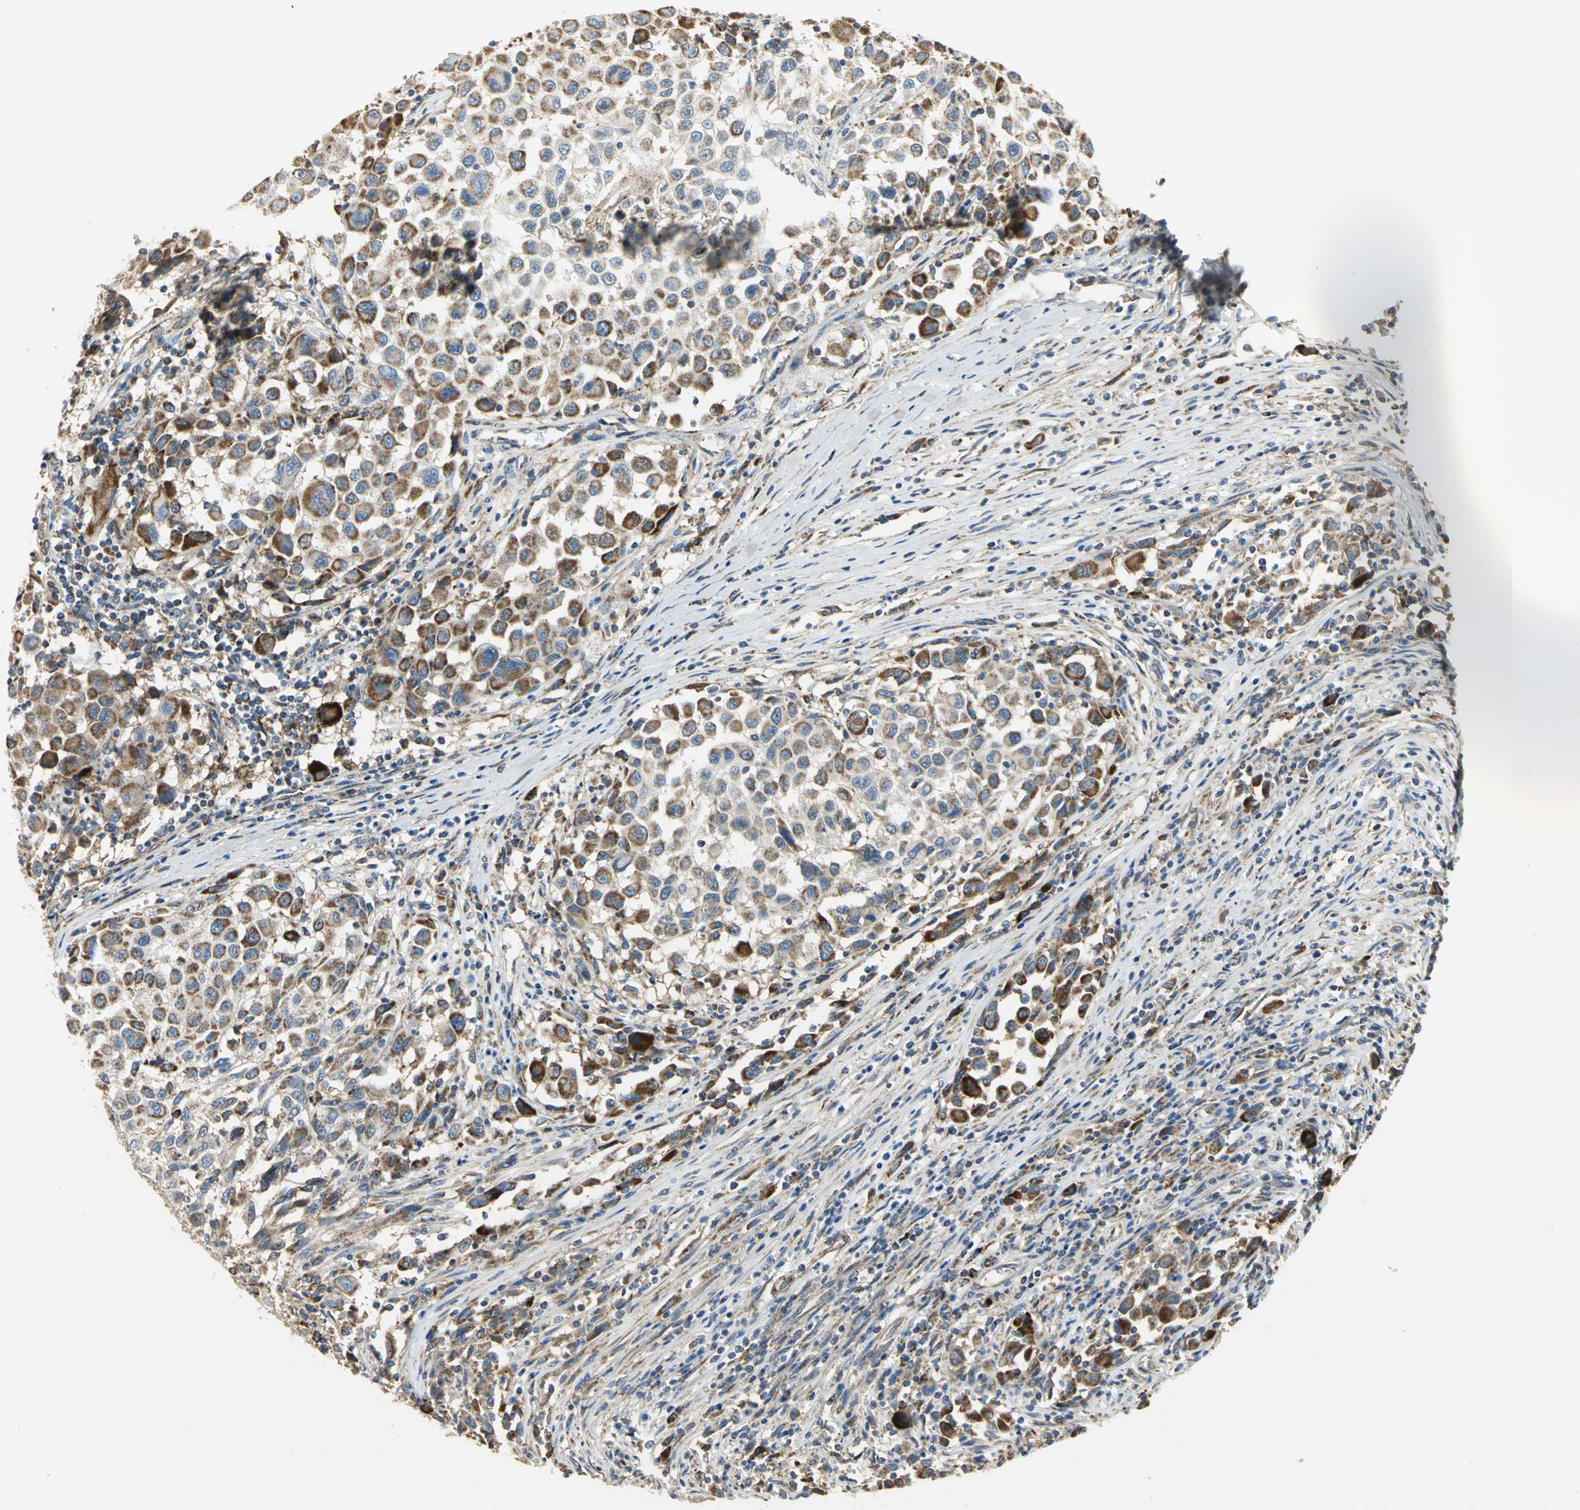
{"staining": {"intensity": "strong", "quantity": ">75%", "location": "cytoplasmic/membranous"}, "tissue": "melanoma", "cell_type": "Tumor cells", "image_type": "cancer", "snomed": [{"axis": "morphology", "description": "Malignant melanoma, Metastatic site"}, {"axis": "topography", "description": "Lymph node"}], "caption": "Melanoma stained with DAB (3,3'-diaminobenzidine) immunohistochemistry (IHC) exhibits high levels of strong cytoplasmic/membranous expression in about >75% of tumor cells.", "gene": "NDUFB5", "patient": {"sex": "male", "age": 61}}